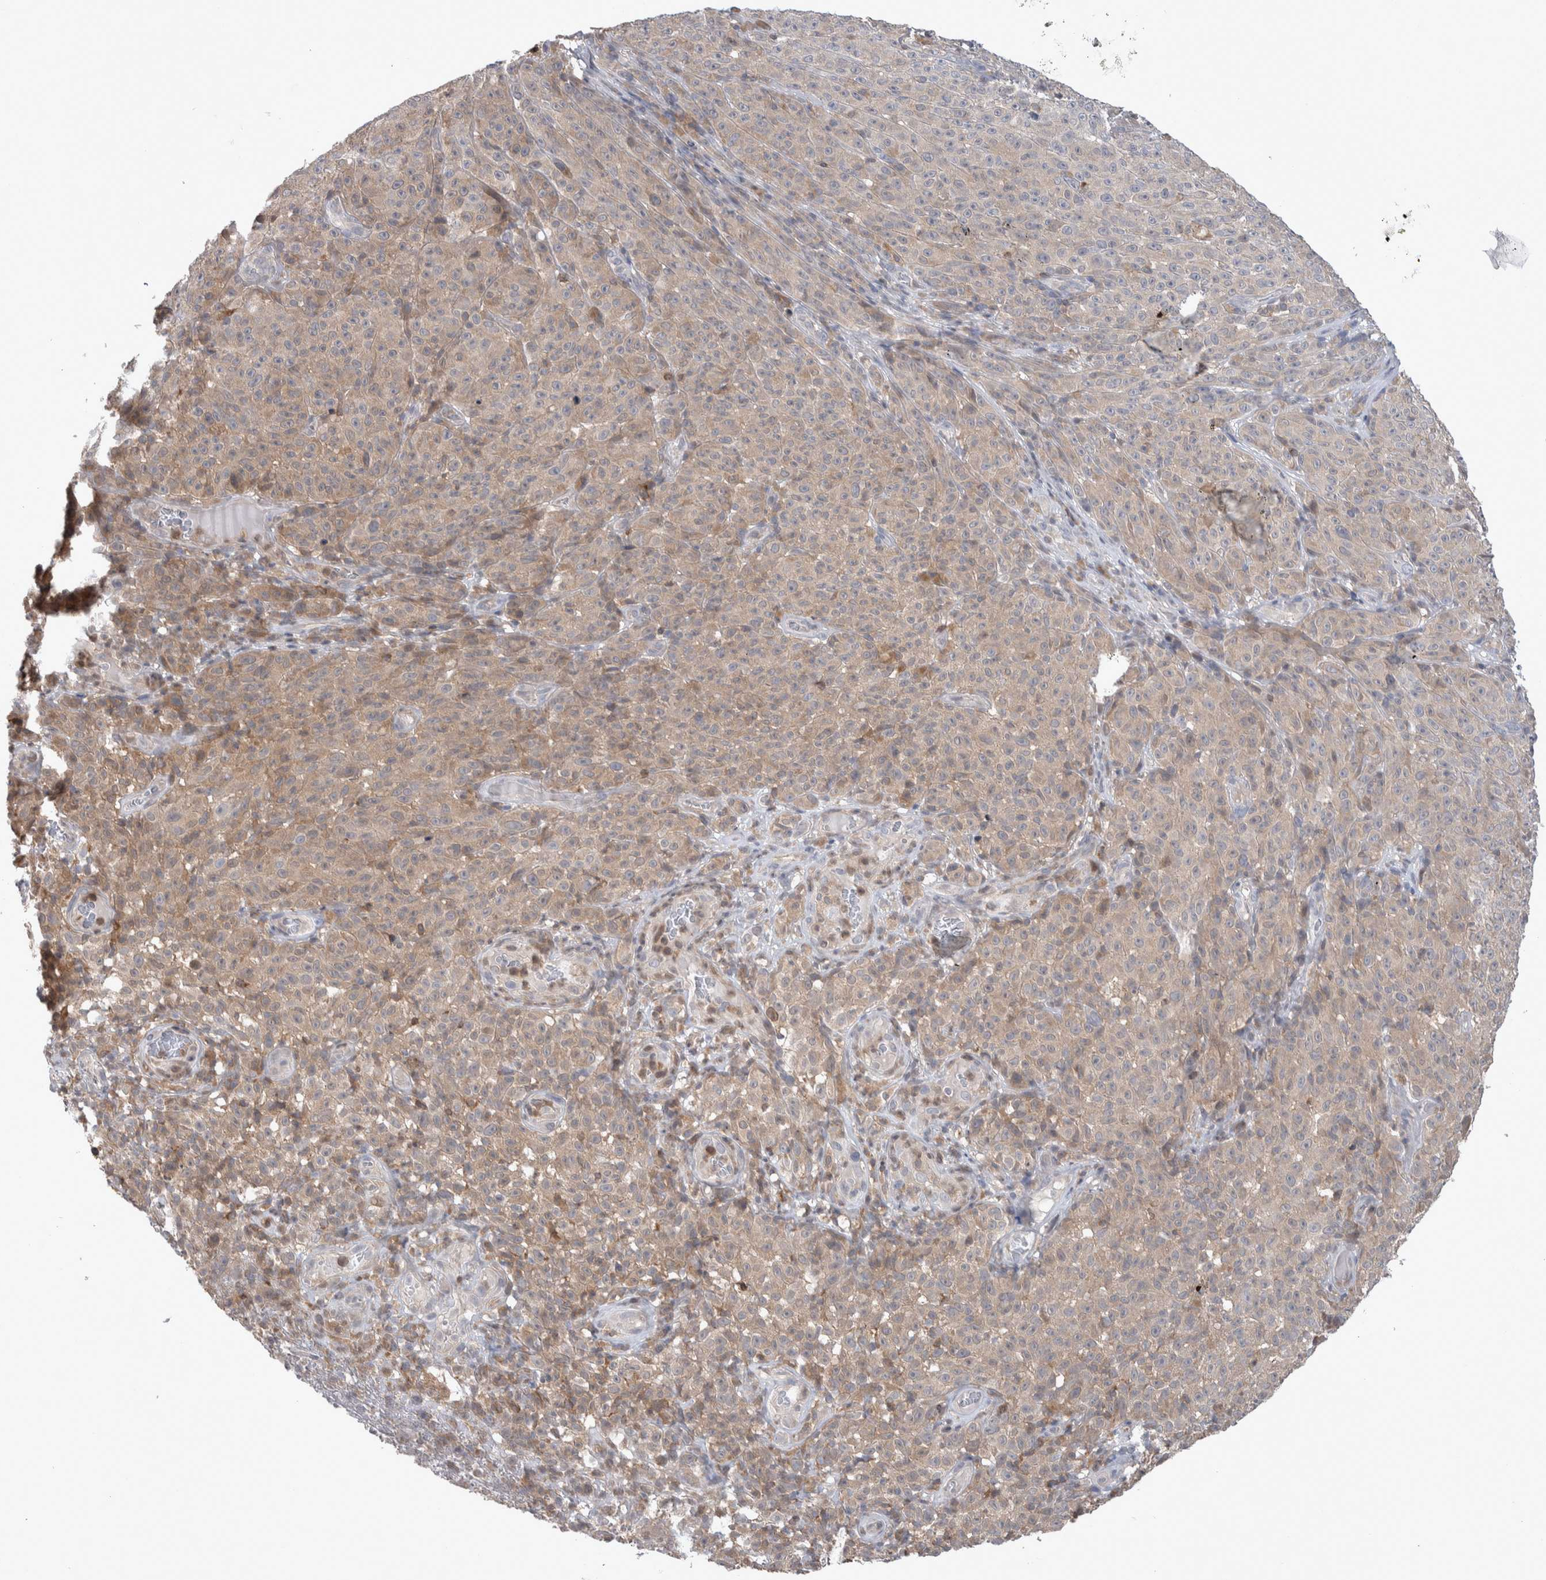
{"staining": {"intensity": "weak", "quantity": "25%-75%", "location": "cytoplasmic/membranous"}, "tissue": "melanoma", "cell_type": "Tumor cells", "image_type": "cancer", "snomed": [{"axis": "morphology", "description": "Malignant melanoma, NOS"}, {"axis": "topography", "description": "Skin"}], "caption": "IHC of human malignant melanoma shows low levels of weak cytoplasmic/membranous positivity in approximately 25%-75% of tumor cells. The protein is stained brown, and the nuclei are stained in blue (DAB (3,3'-diaminobenzidine) IHC with brightfield microscopy, high magnification).", "gene": "HTATIP2", "patient": {"sex": "female", "age": 82}}